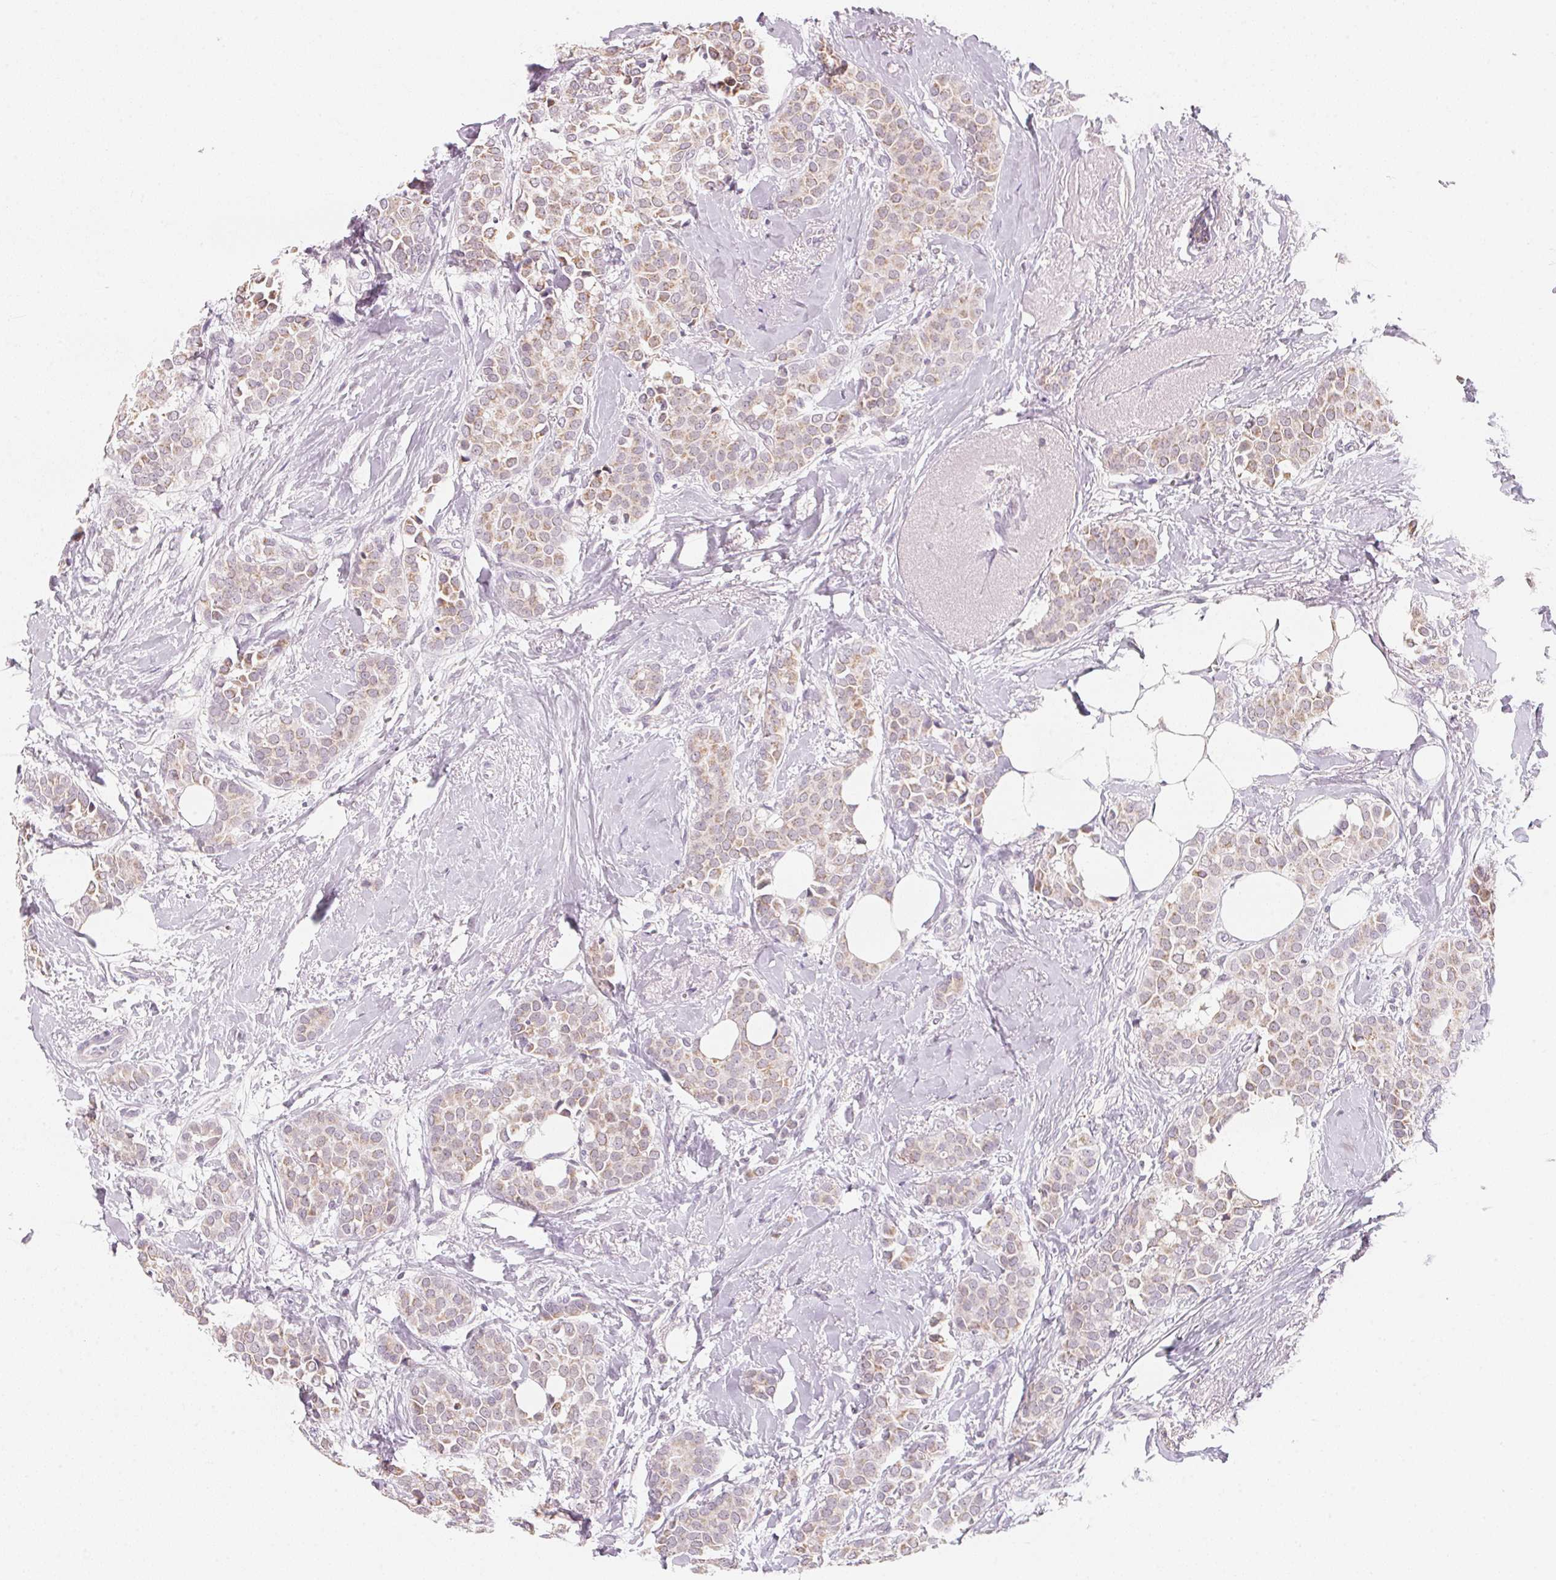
{"staining": {"intensity": "weak", "quantity": "25%-75%", "location": "cytoplasmic/membranous"}, "tissue": "breast cancer", "cell_type": "Tumor cells", "image_type": "cancer", "snomed": [{"axis": "morphology", "description": "Duct carcinoma"}, {"axis": "topography", "description": "Breast"}], "caption": "Brown immunohistochemical staining in breast cancer displays weak cytoplasmic/membranous expression in approximately 25%-75% of tumor cells.", "gene": "ANKRD31", "patient": {"sex": "female", "age": 79}}